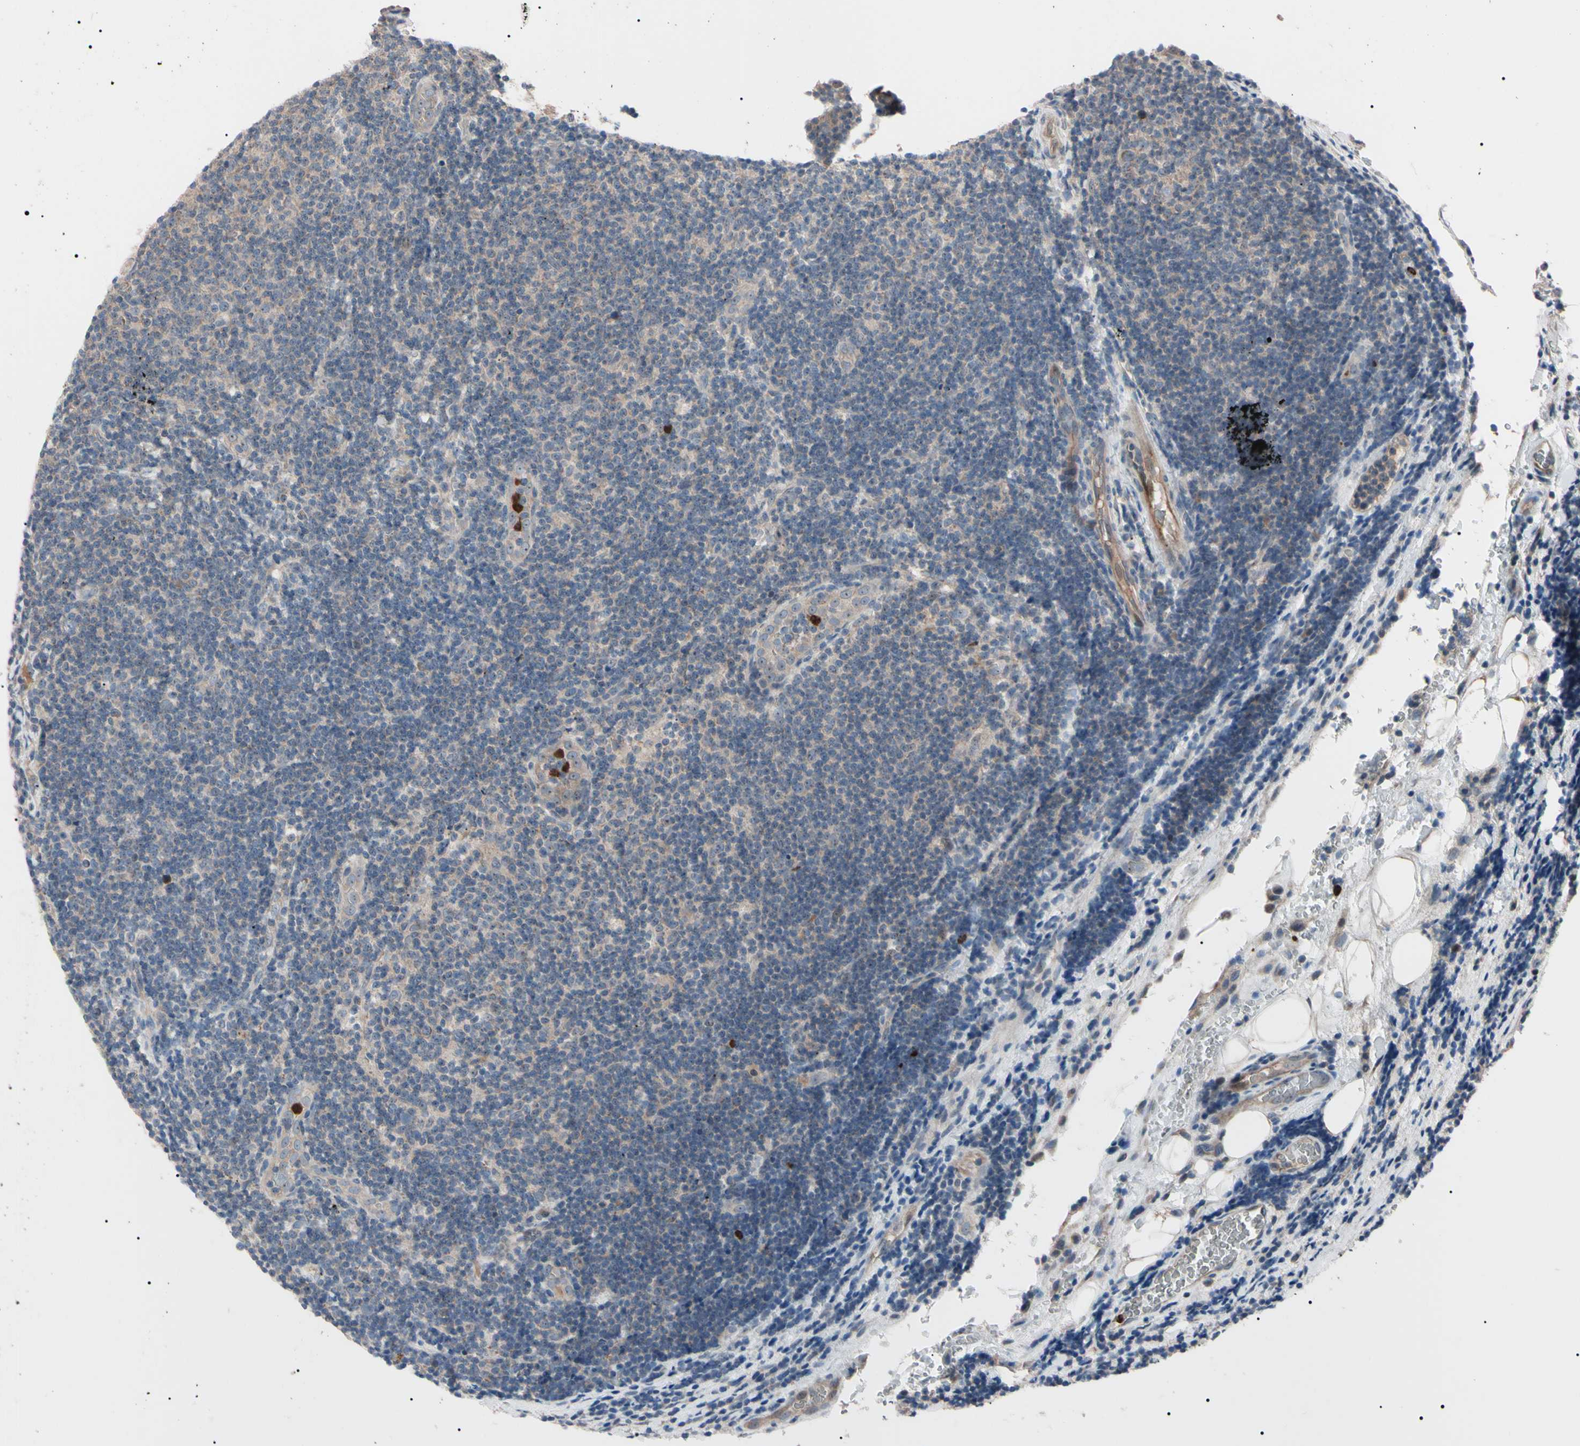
{"staining": {"intensity": "weak", "quantity": ">75%", "location": "cytoplasmic/membranous"}, "tissue": "lymphoma", "cell_type": "Tumor cells", "image_type": "cancer", "snomed": [{"axis": "morphology", "description": "Malignant lymphoma, non-Hodgkin's type, Low grade"}, {"axis": "topography", "description": "Lymph node"}], "caption": "An image of human malignant lymphoma, non-Hodgkin's type (low-grade) stained for a protein shows weak cytoplasmic/membranous brown staining in tumor cells.", "gene": "TRAF5", "patient": {"sex": "male", "age": 83}}